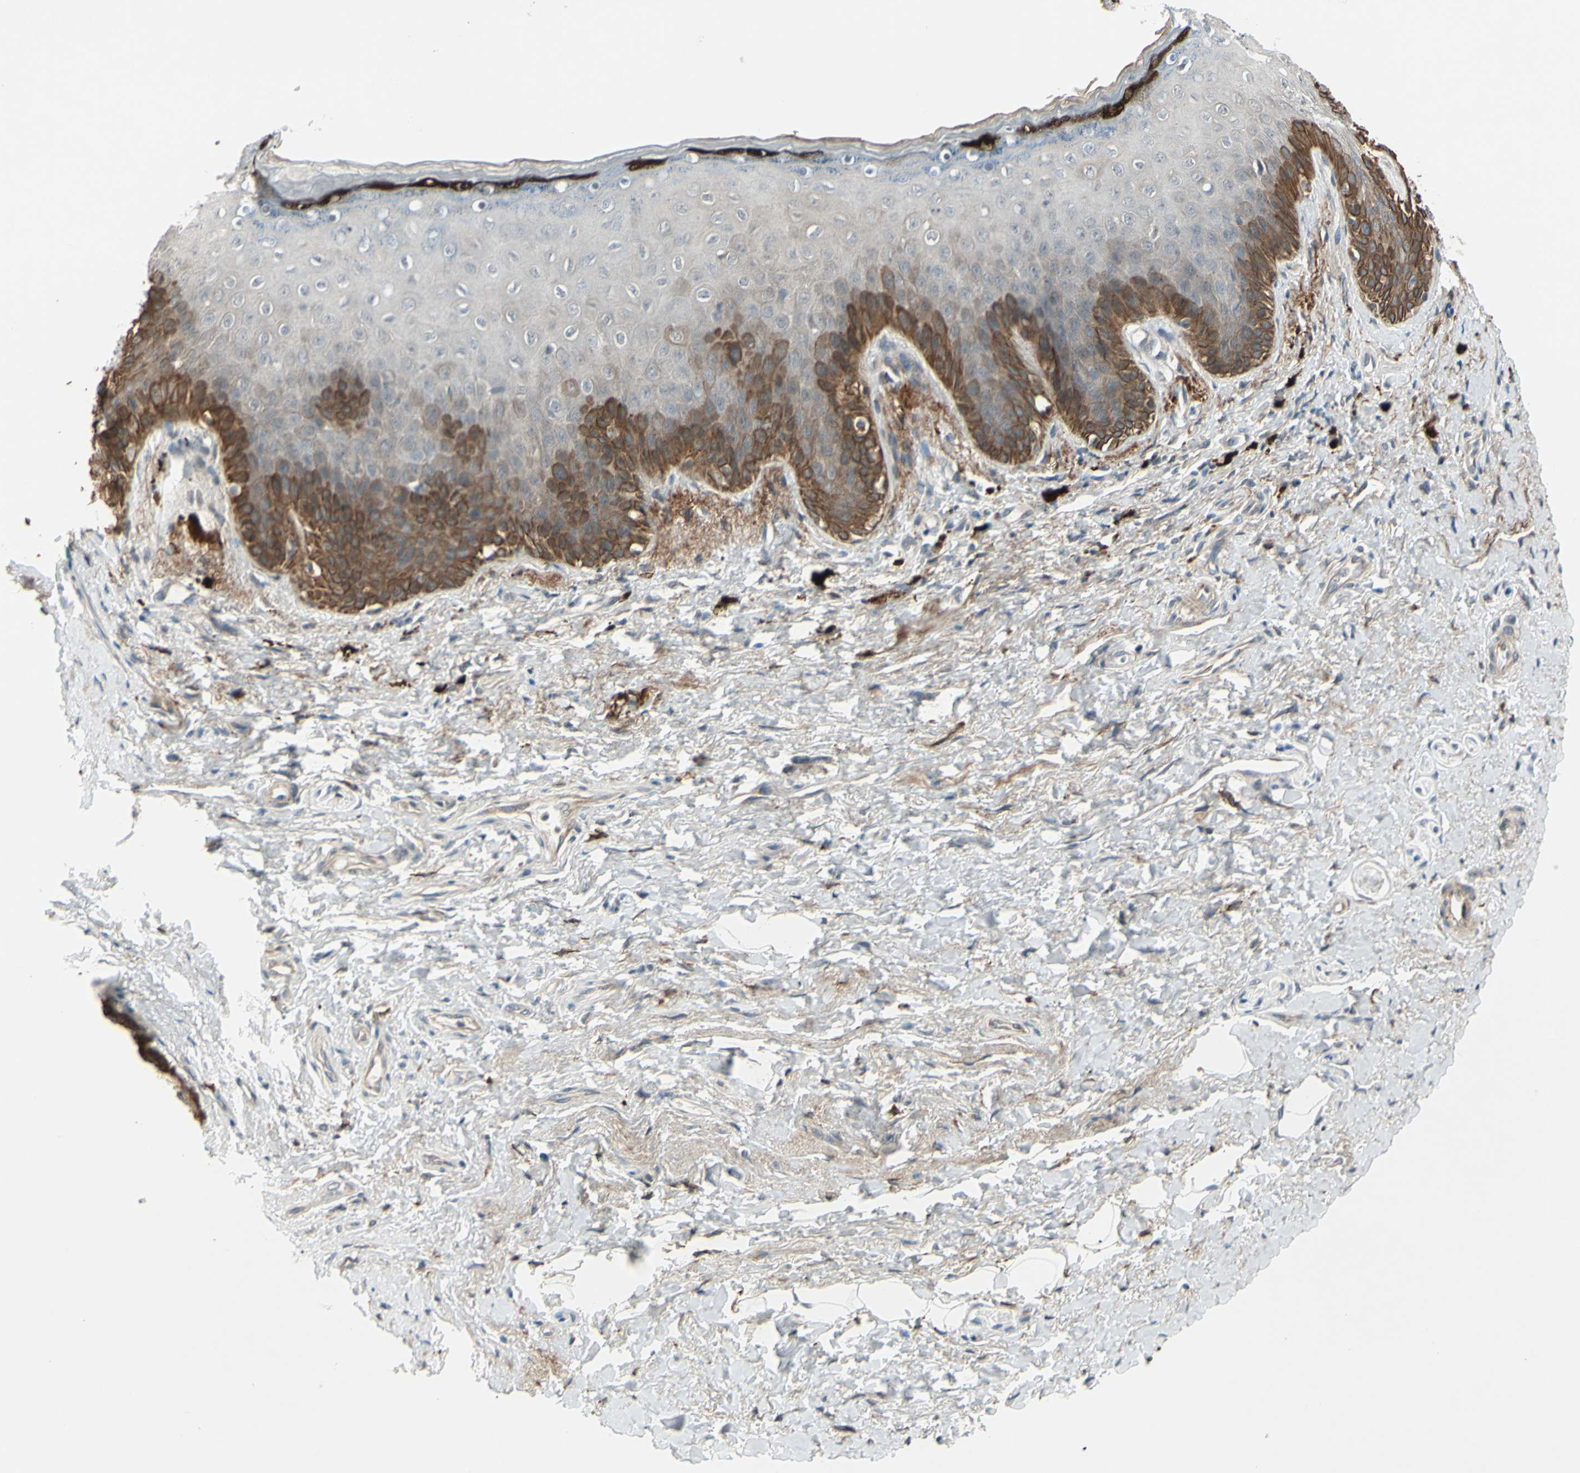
{"staining": {"intensity": "strong", "quantity": "25%-75%", "location": "cytoplasmic/membranous"}, "tissue": "skin", "cell_type": "Epidermal cells", "image_type": "normal", "snomed": [{"axis": "morphology", "description": "Normal tissue, NOS"}, {"axis": "topography", "description": "Anal"}], "caption": "High-power microscopy captured an immunohistochemistry (IHC) histopathology image of normal skin, revealing strong cytoplasmic/membranous staining in about 25%-75% of epidermal cells. (Stains: DAB (3,3'-diaminobenzidine) in brown, nuclei in blue, Microscopy: brightfield microscopy at high magnification).", "gene": "FGFR2", "patient": {"sex": "female", "age": 46}}